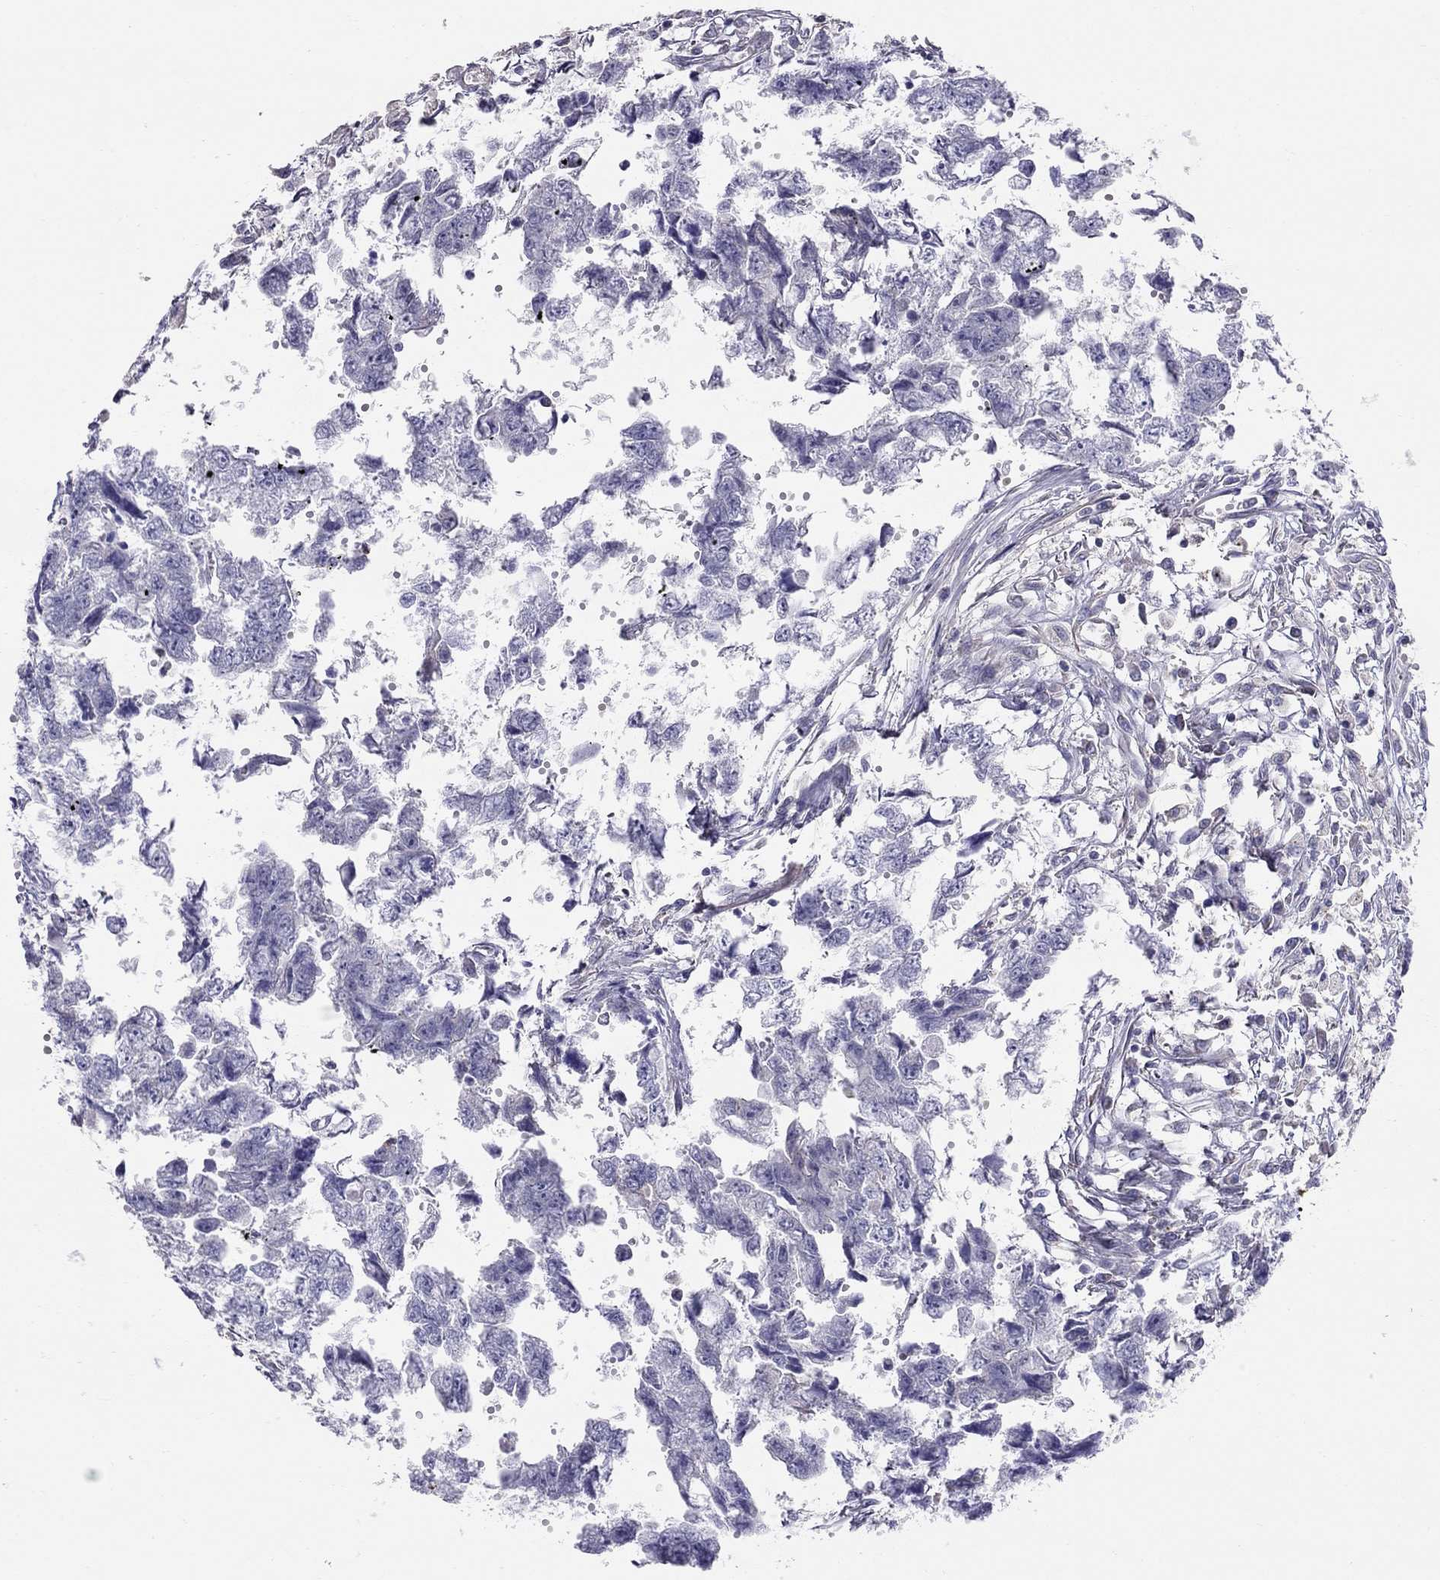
{"staining": {"intensity": "negative", "quantity": "none", "location": "none"}, "tissue": "testis cancer", "cell_type": "Tumor cells", "image_type": "cancer", "snomed": [{"axis": "morphology", "description": "Carcinoma, Embryonal, NOS"}, {"axis": "morphology", "description": "Teratoma, malignant, NOS"}, {"axis": "topography", "description": "Testis"}], "caption": "A photomicrograph of human testis teratoma (malignant) is negative for staining in tumor cells.", "gene": "SPINT4", "patient": {"sex": "male", "age": 44}}